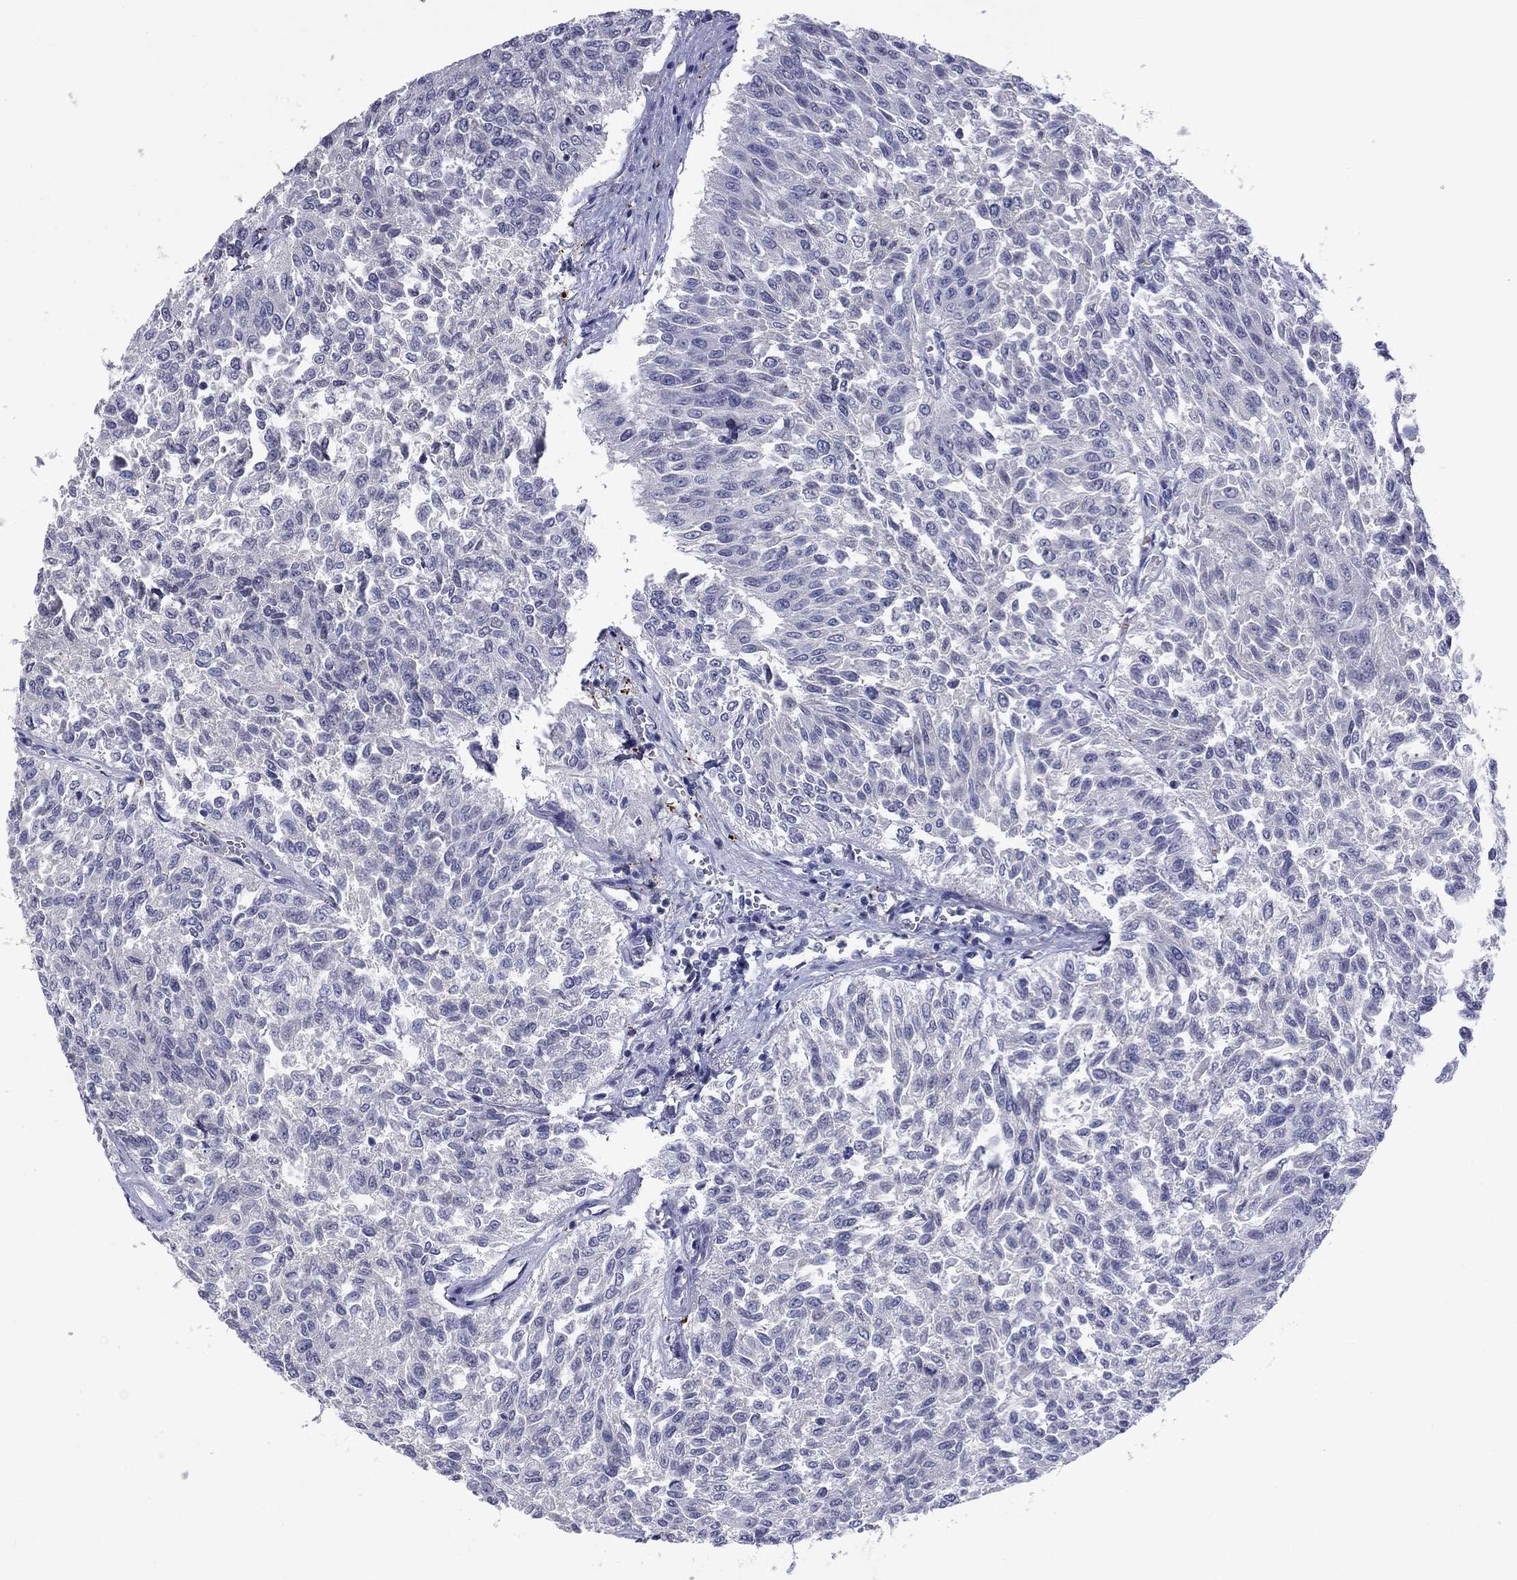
{"staining": {"intensity": "negative", "quantity": "none", "location": "none"}, "tissue": "urothelial cancer", "cell_type": "Tumor cells", "image_type": "cancer", "snomed": [{"axis": "morphology", "description": "Urothelial carcinoma, Low grade"}, {"axis": "topography", "description": "Urinary bladder"}], "caption": "Immunohistochemistry (IHC) micrograph of urothelial cancer stained for a protein (brown), which exhibits no expression in tumor cells.", "gene": "CFAP119", "patient": {"sex": "male", "age": 78}}